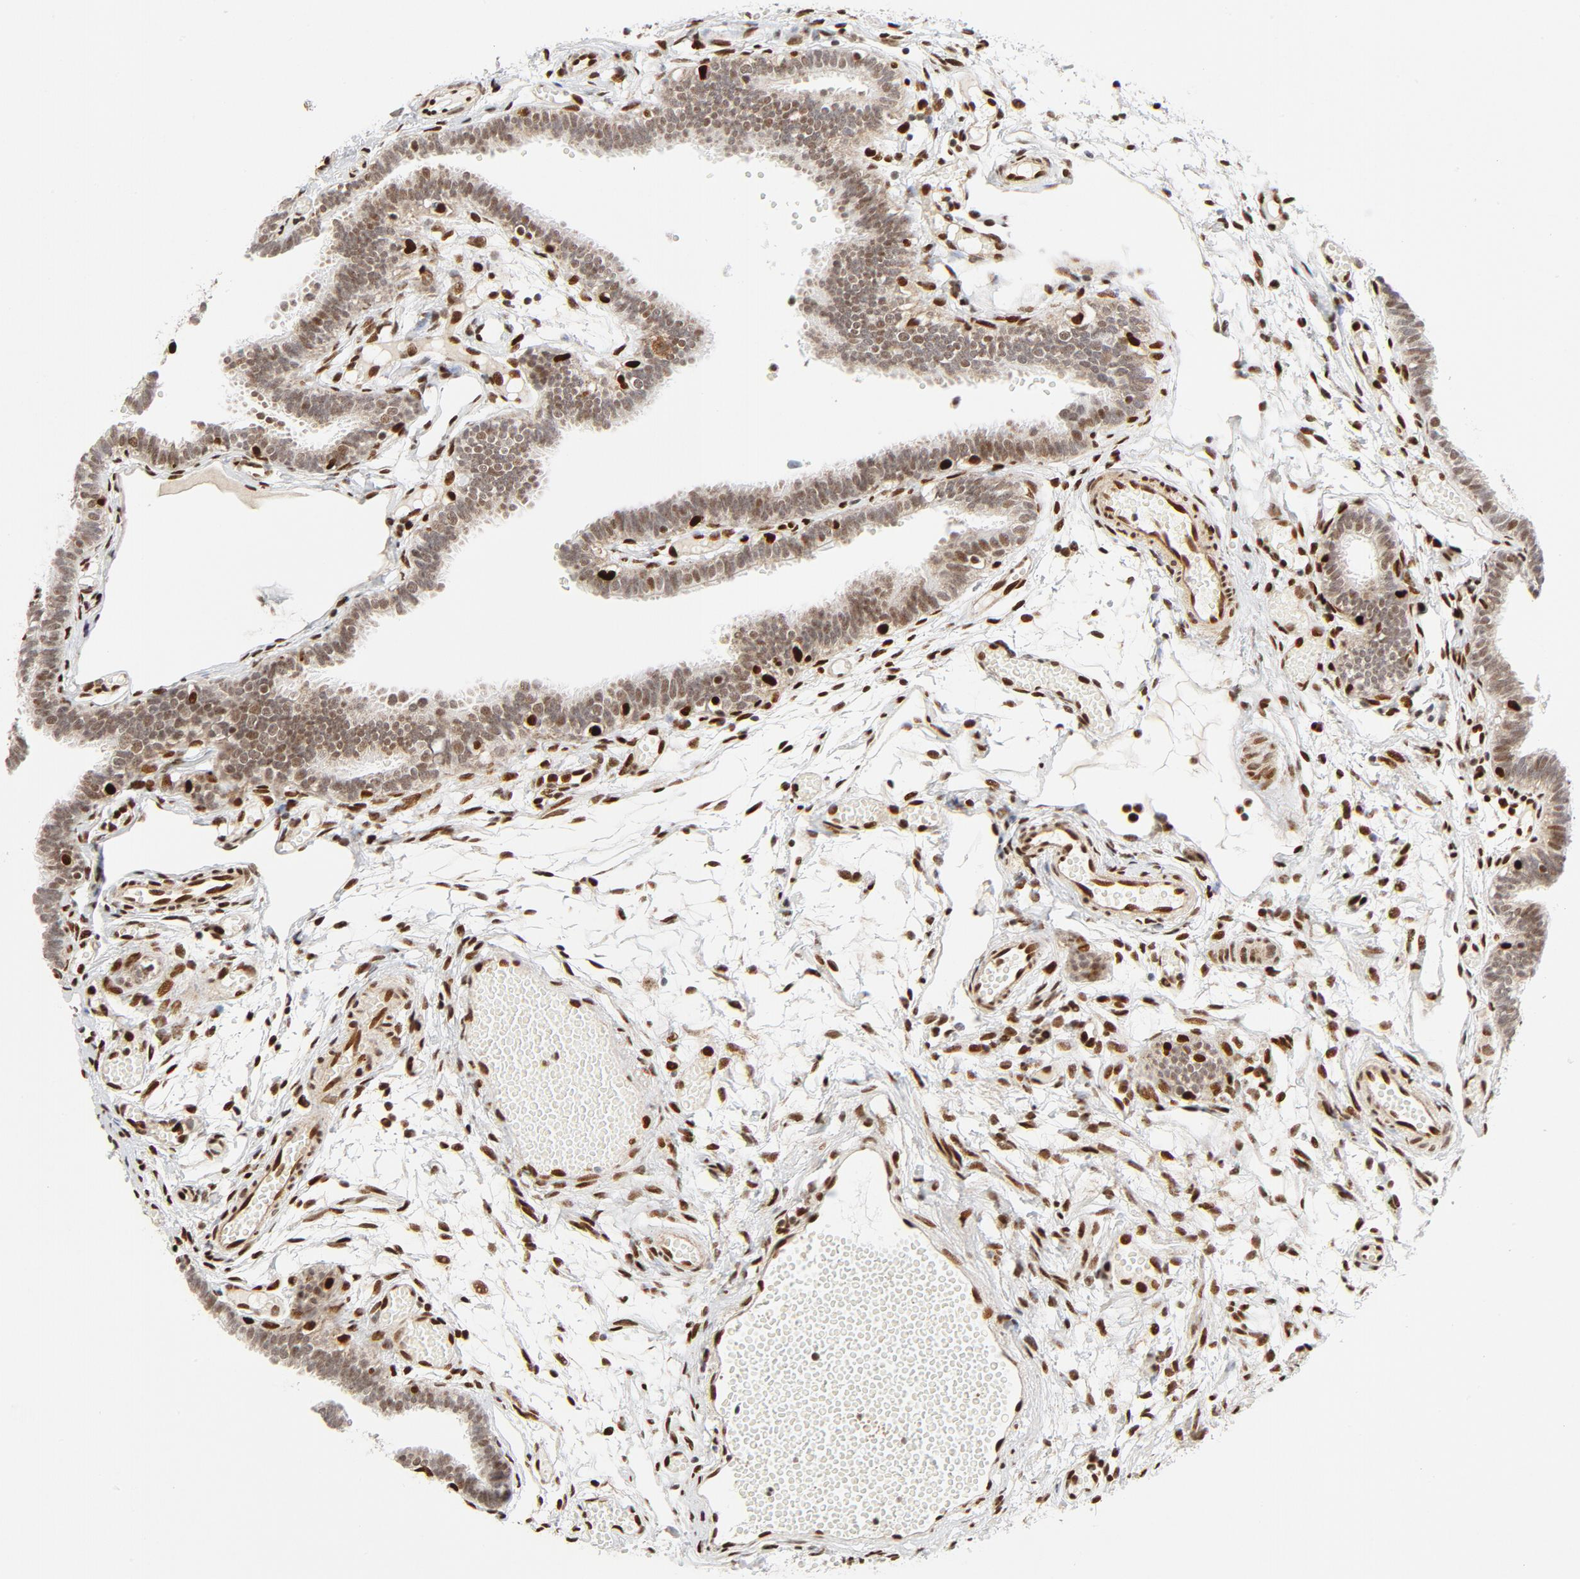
{"staining": {"intensity": "weak", "quantity": ">75%", "location": "nuclear"}, "tissue": "fallopian tube", "cell_type": "Glandular cells", "image_type": "normal", "snomed": [{"axis": "morphology", "description": "Normal tissue, NOS"}, {"axis": "topography", "description": "Fallopian tube"}], "caption": "The image demonstrates a brown stain indicating the presence of a protein in the nuclear of glandular cells in fallopian tube. Nuclei are stained in blue.", "gene": "MEF2A", "patient": {"sex": "female", "age": 29}}